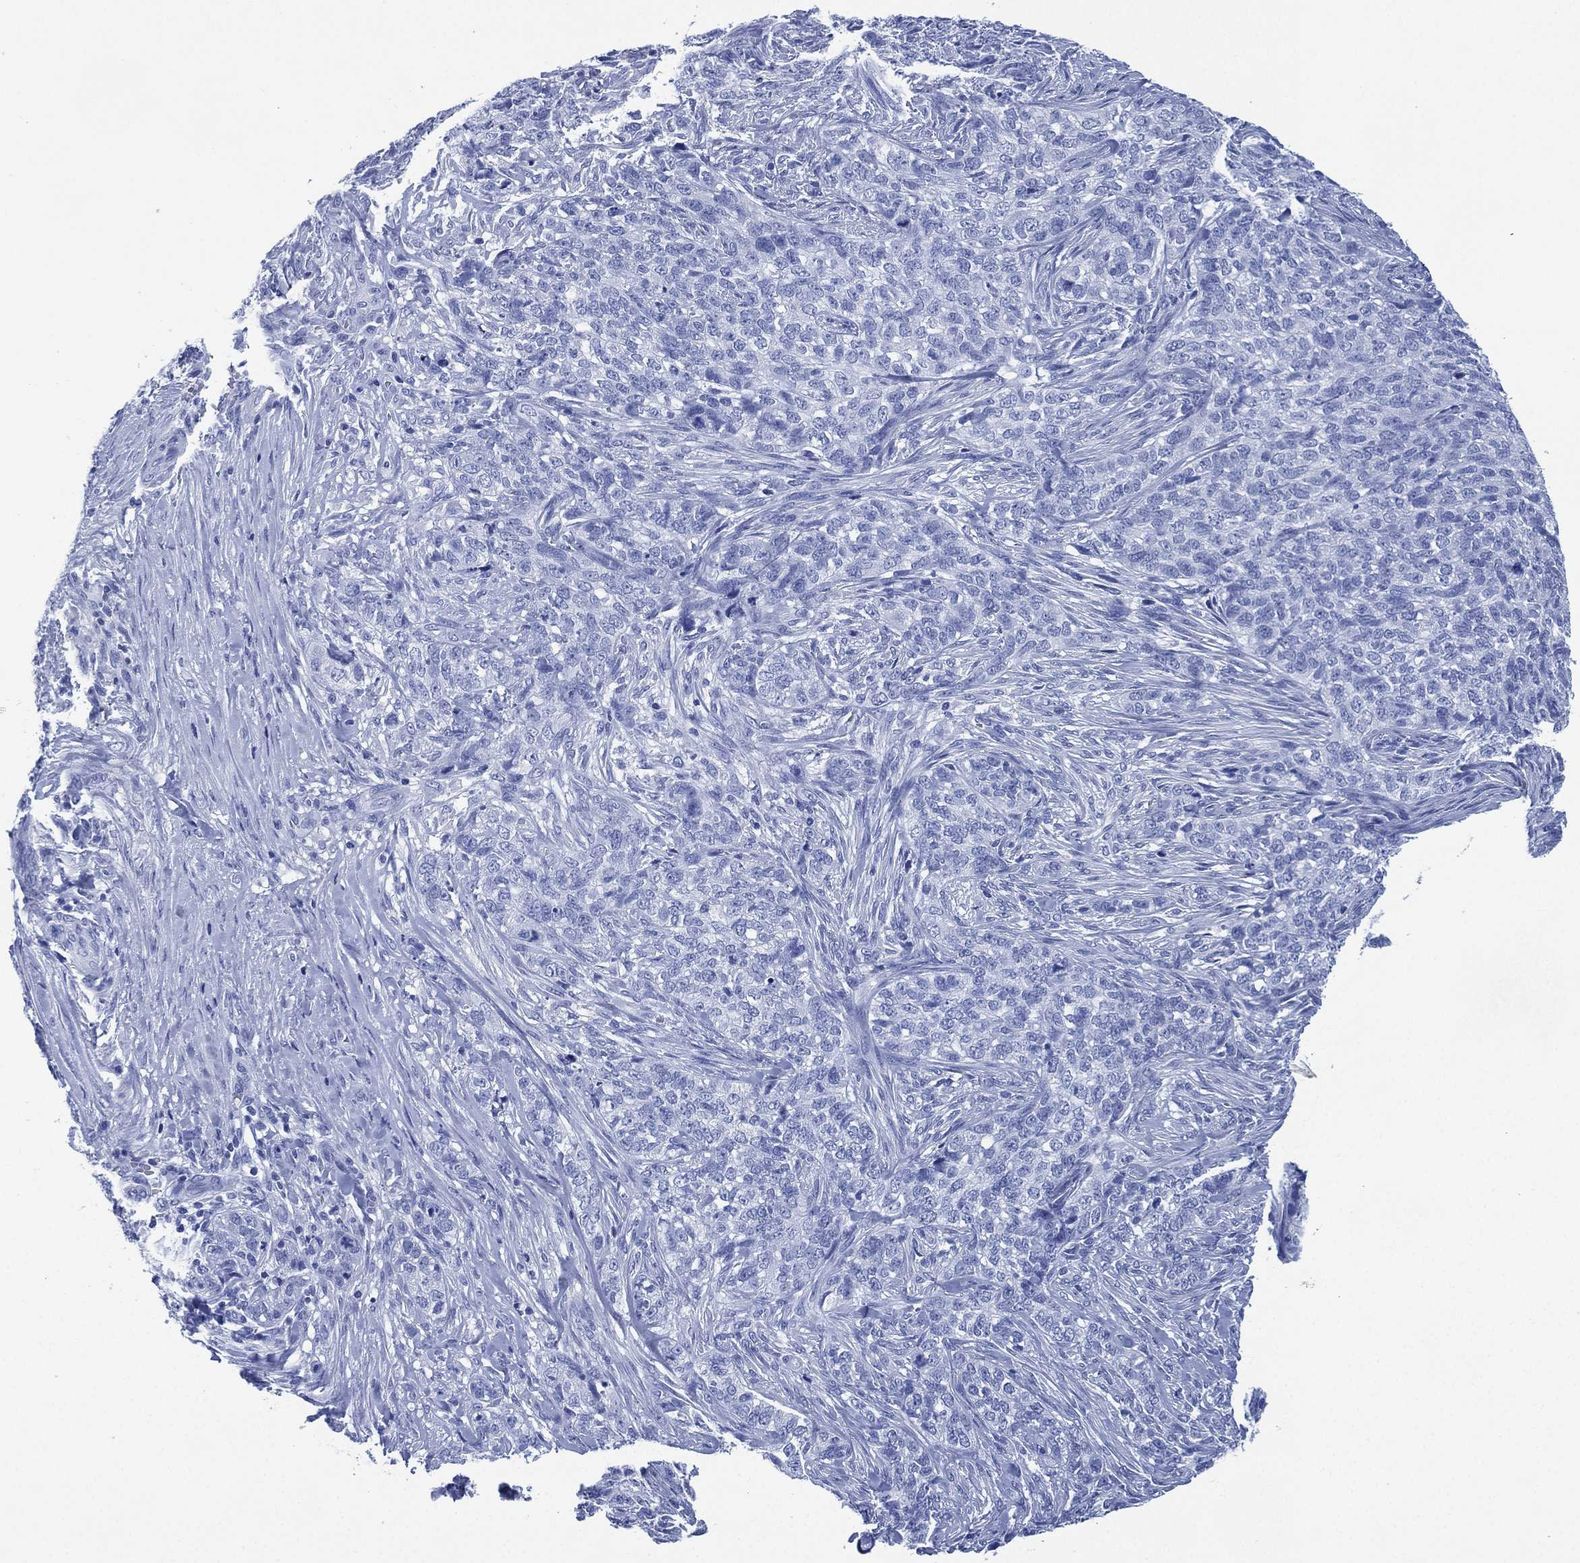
{"staining": {"intensity": "negative", "quantity": "none", "location": "none"}, "tissue": "skin cancer", "cell_type": "Tumor cells", "image_type": "cancer", "snomed": [{"axis": "morphology", "description": "Basal cell carcinoma"}, {"axis": "topography", "description": "Skin"}], "caption": "Basal cell carcinoma (skin) stained for a protein using immunohistochemistry displays no positivity tumor cells.", "gene": "SIGLECL1", "patient": {"sex": "female", "age": 69}}